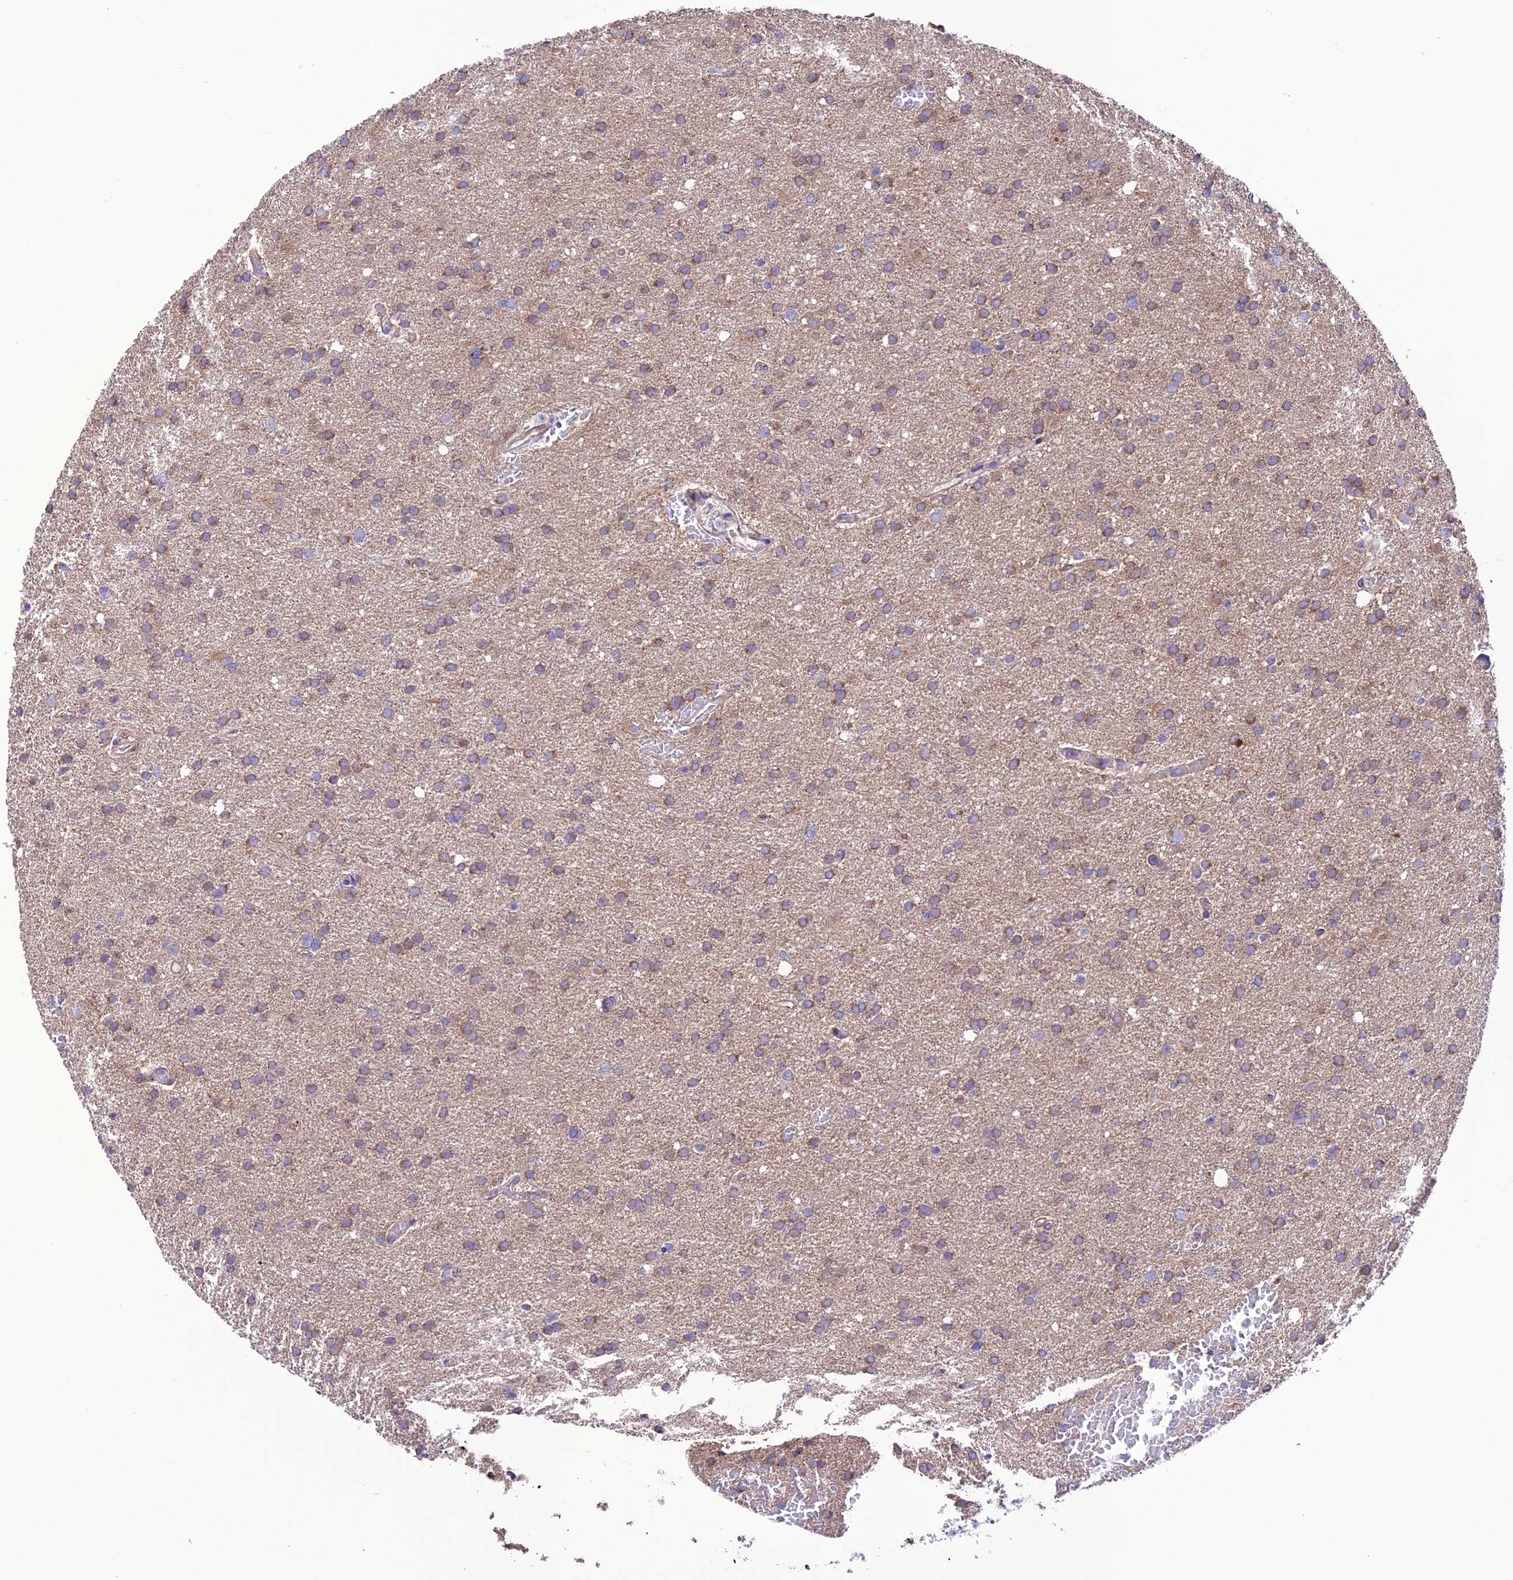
{"staining": {"intensity": "weak", "quantity": ">75%", "location": "cytoplasmic/membranous"}, "tissue": "glioma", "cell_type": "Tumor cells", "image_type": "cancer", "snomed": [{"axis": "morphology", "description": "Glioma, malignant, High grade"}, {"axis": "topography", "description": "Cerebral cortex"}], "caption": "Weak cytoplasmic/membranous expression for a protein is identified in about >75% of tumor cells of glioma using immunohistochemistry.", "gene": "MAP3K12", "patient": {"sex": "female", "age": 36}}